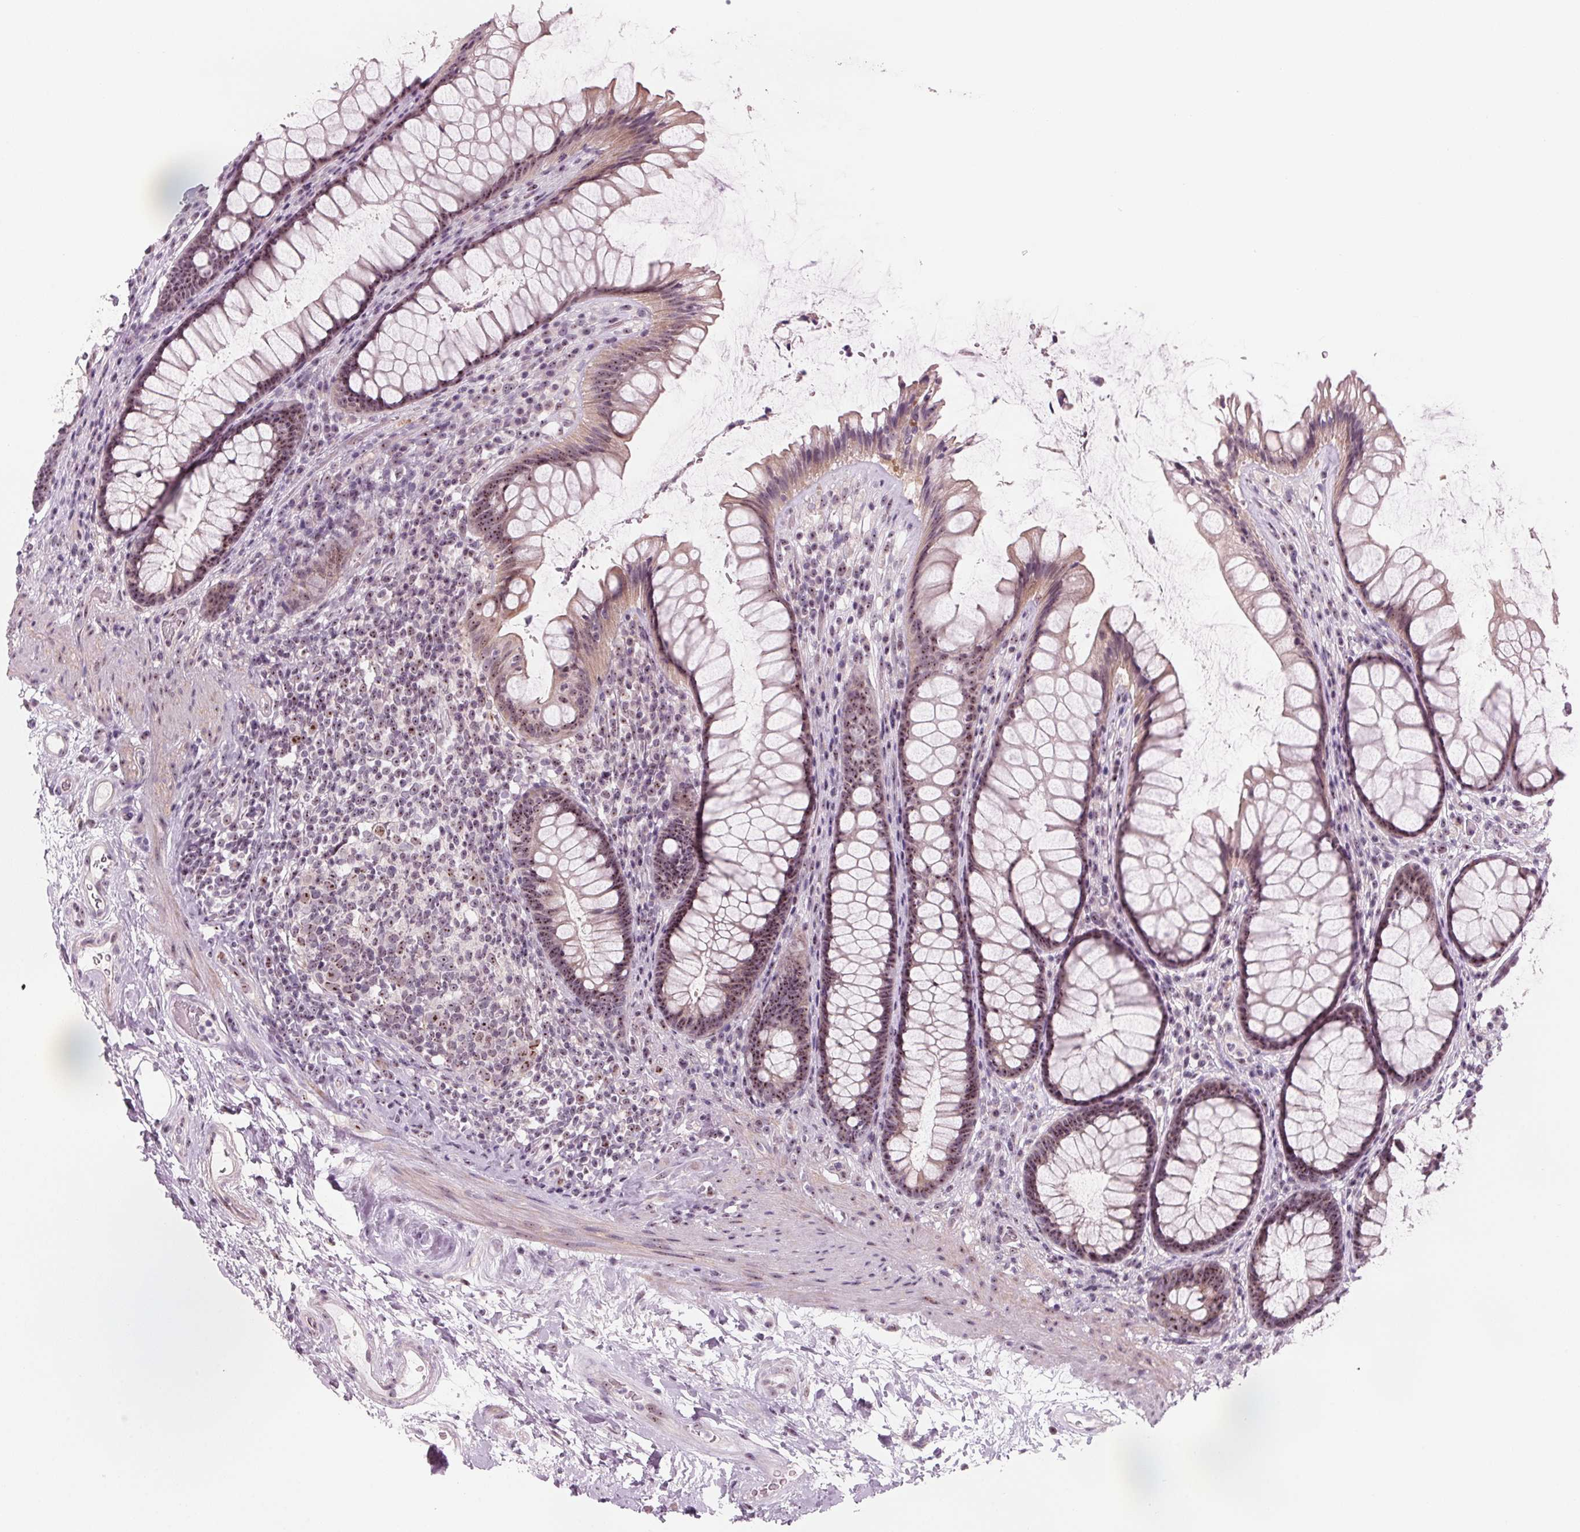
{"staining": {"intensity": "moderate", "quantity": "25%-75%", "location": "cytoplasmic/membranous,nuclear"}, "tissue": "rectum", "cell_type": "Glandular cells", "image_type": "normal", "snomed": [{"axis": "morphology", "description": "Normal tissue, NOS"}, {"axis": "topography", "description": "Rectum"}], "caption": "Protein expression analysis of unremarkable human rectum reveals moderate cytoplasmic/membranous,nuclear staining in approximately 25%-75% of glandular cells.", "gene": "DNTTIP2", "patient": {"sex": "male", "age": 72}}